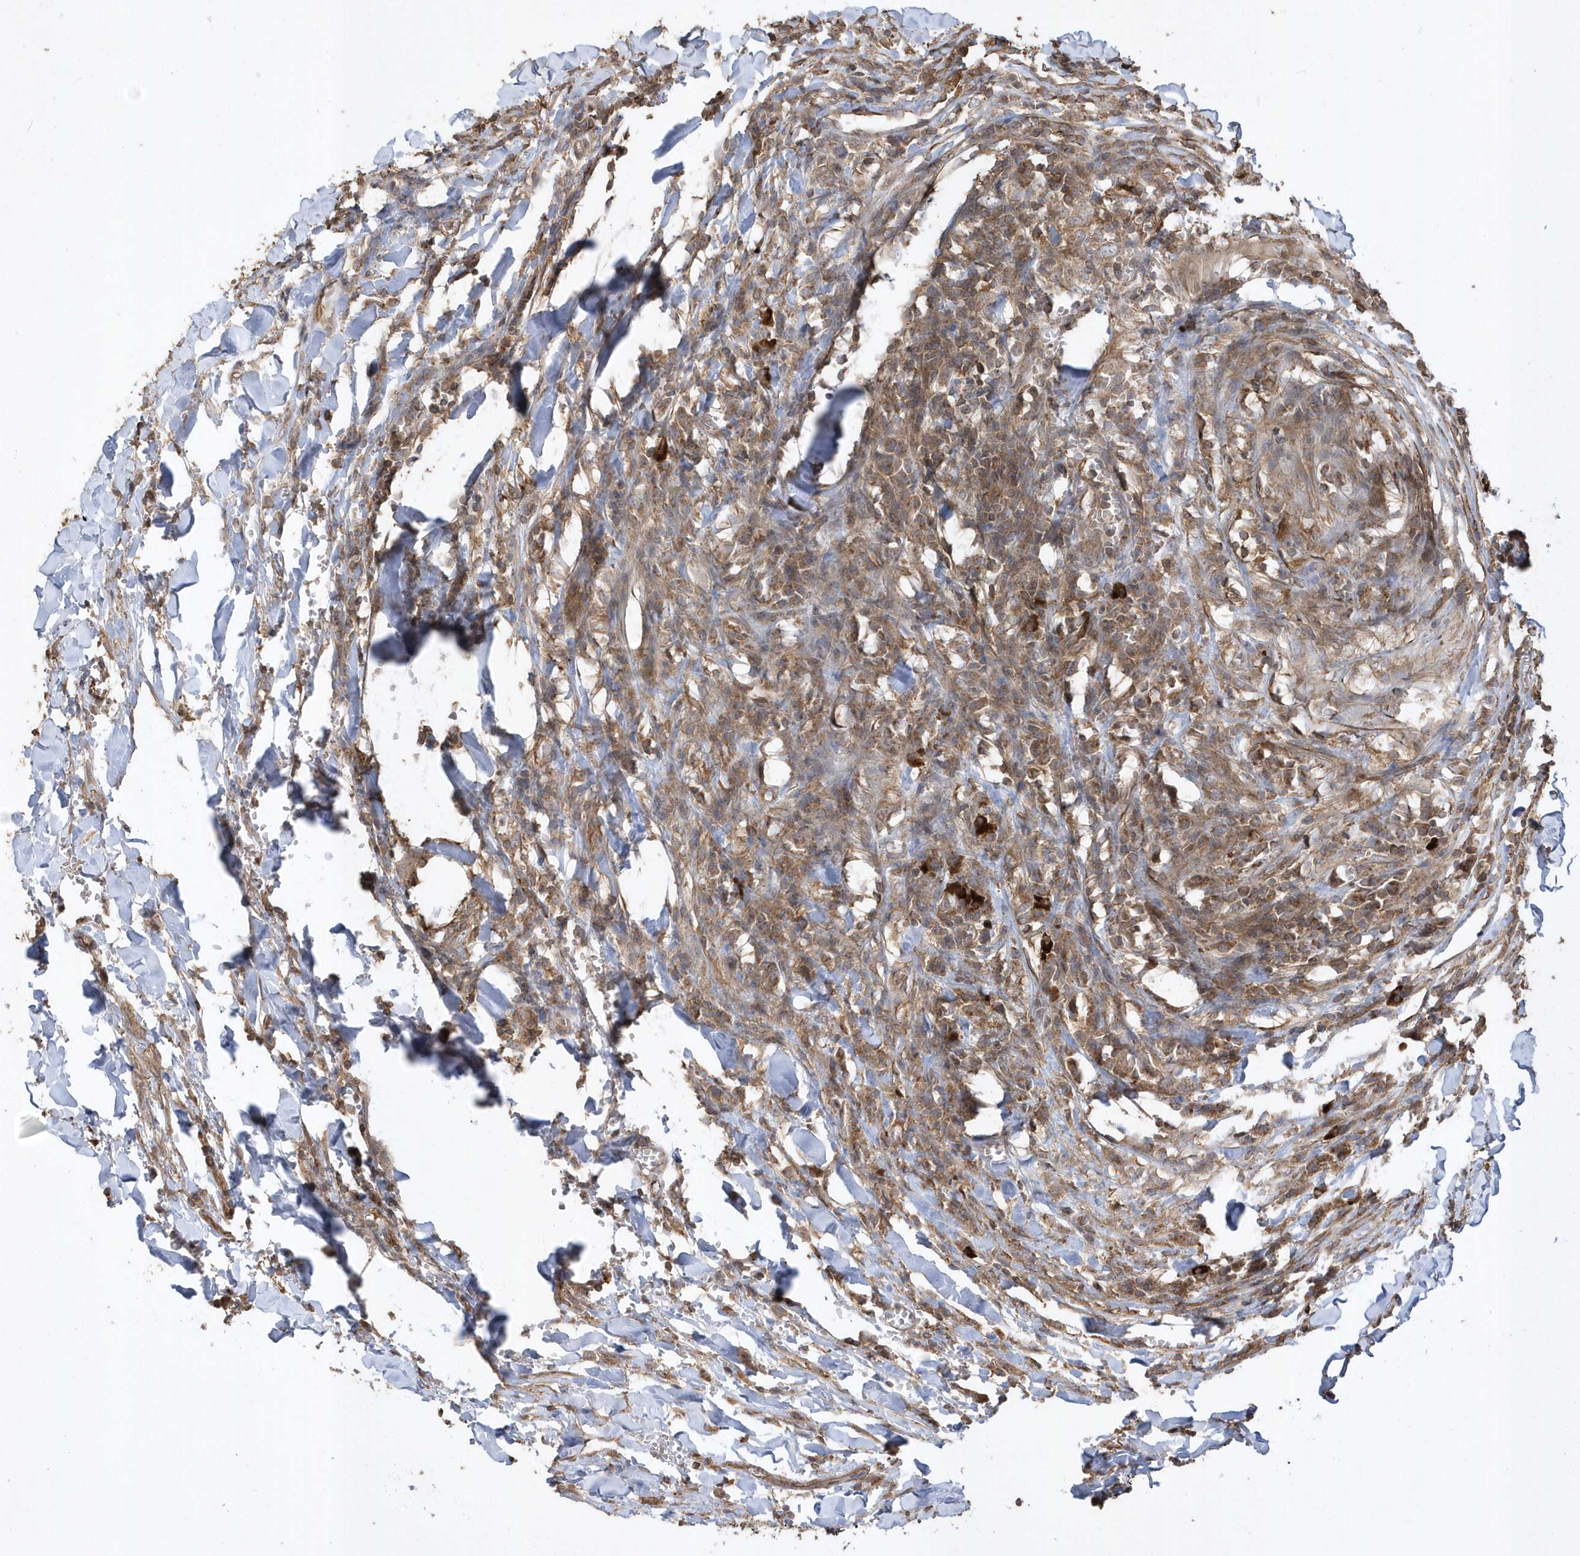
{"staining": {"intensity": "moderate", "quantity": ">75%", "location": "cytoplasmic/membranous"}, "tissue": "head and neck cancer", "cell_type": "Tumor cells", "image_type": "cancer", "snomed": [{"axis": "morphology", "description": "Squamous cell carcinoma, NOS"}, {"axis": "topography", "description": "Head-Neck"}], "caption": "Head and neck squamous cell carcinoma stained for a protein reveals moderate cytoplasmic/membranous positivity in tumor cells.", "gene": "SENP8", "patient": {"sex": "male", "age": 66}}